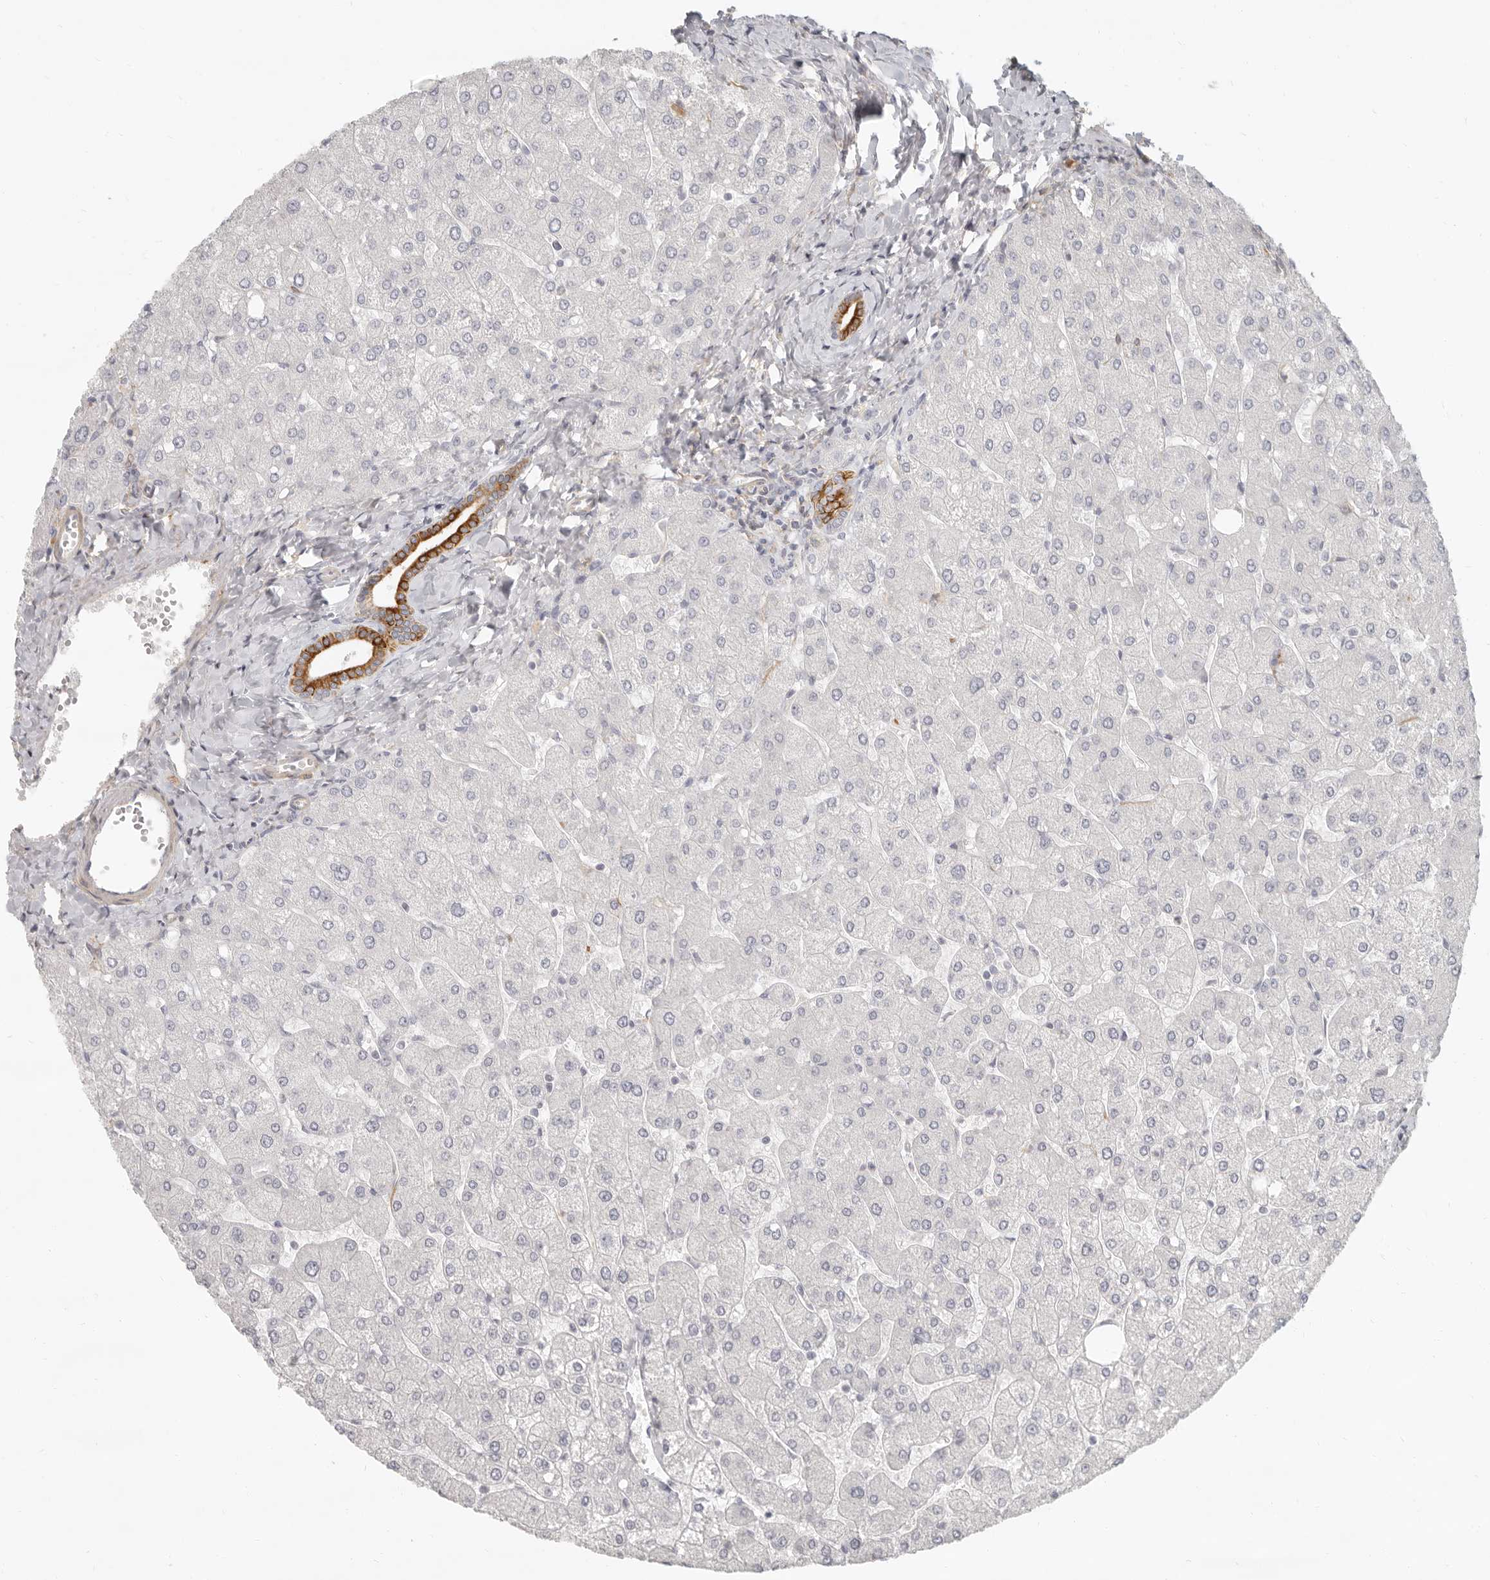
{"staining": {"intensity": "strong", "quantity": "25%-75%", "location": "cytoplasmic/membranous"}, "tissue": "liver", "cell_type": "Cholangiocytes", "image_type": "normal", "snomed": [{"axis": "morphology", "description": "Normal tissue, NOS"}, {"axis": "topography", "description": "Liver"}], "caption": "Immunohistochemistry photomicrograph of unremarkable liver: human liver stained using immunohistochemistry reveals high levels of strong protein expression localized specifically in the cytoplasmic/membranous of cholangiocytes, appearing as a cytoplasmic/membranous brown color.", "gene": "NIBAN1", "patient": {"sex": "male", "age": 55}}